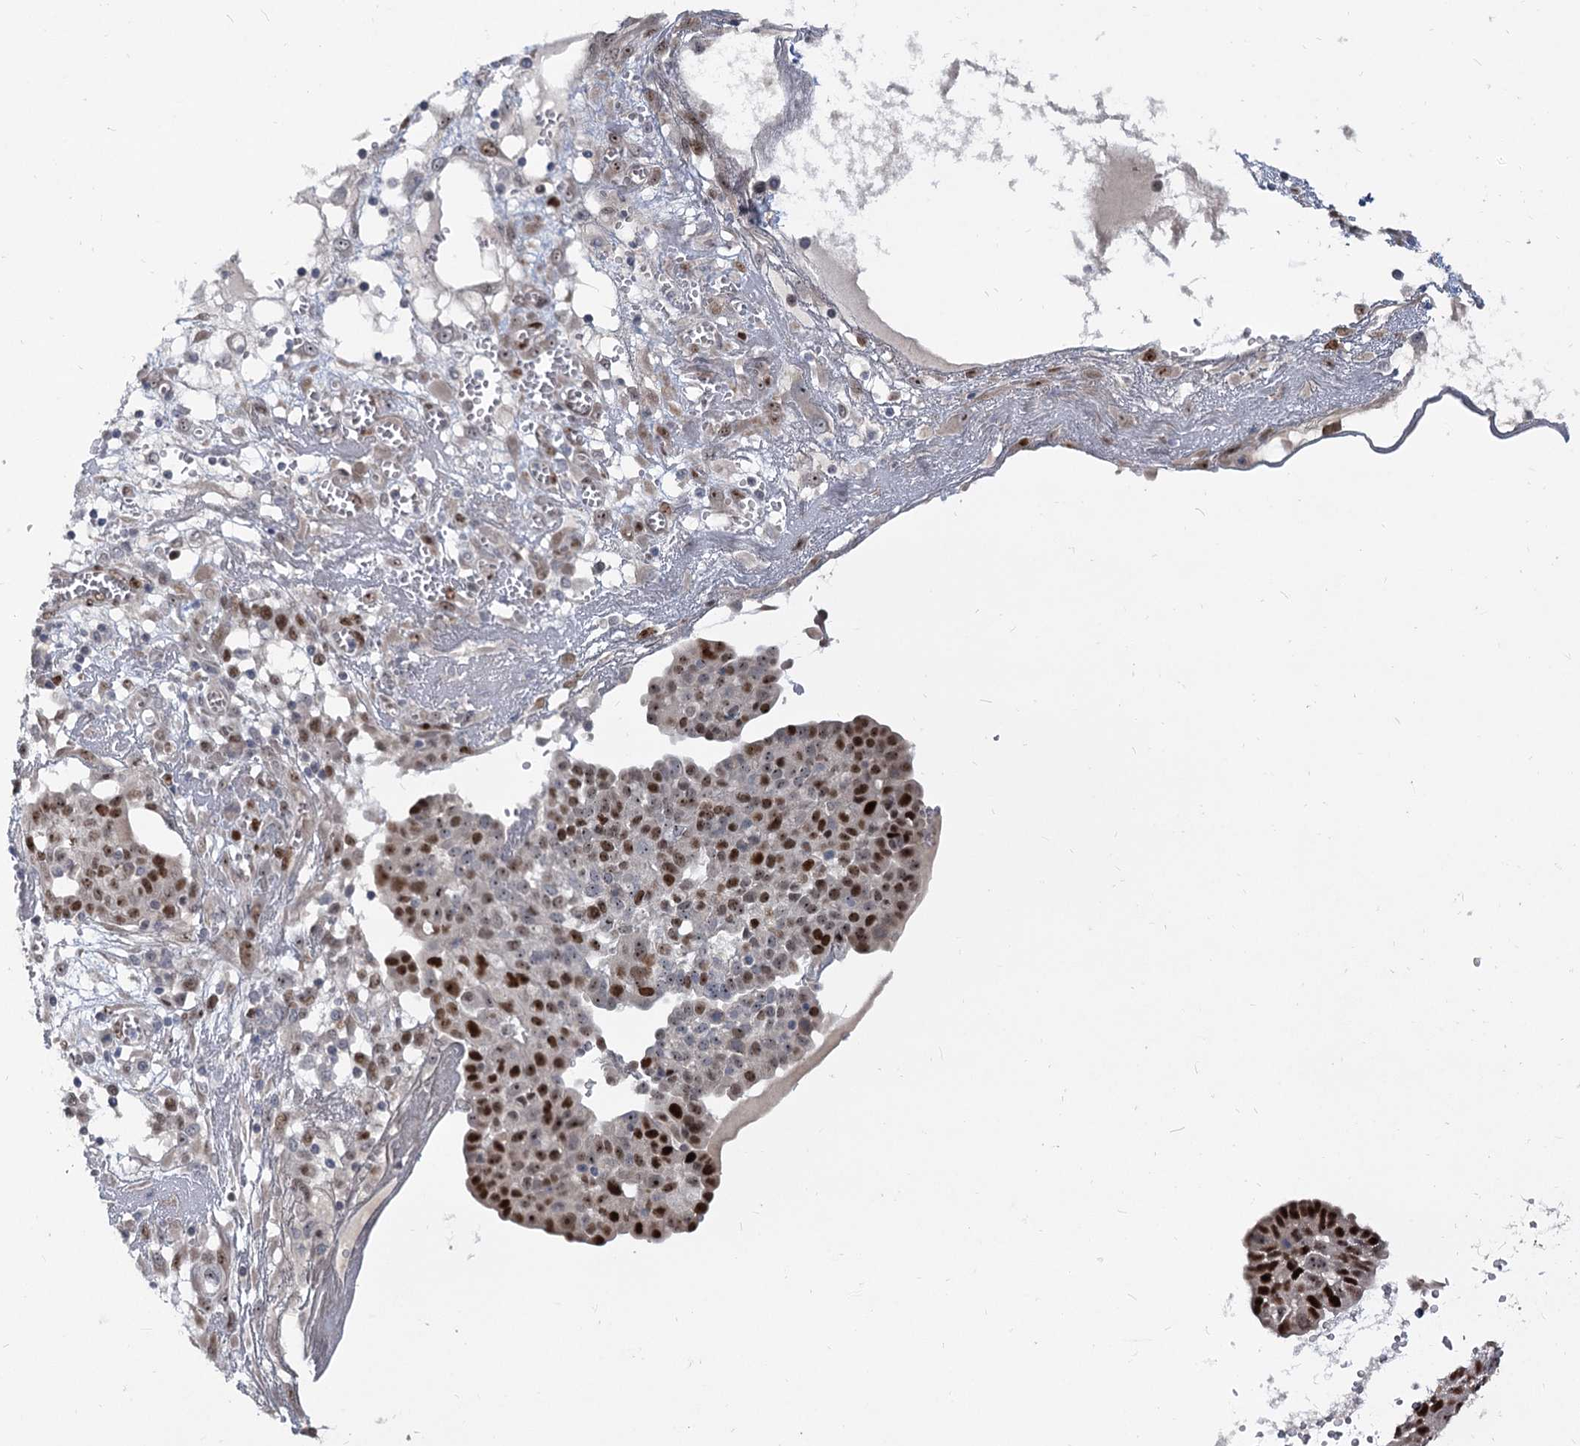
{"staining": {"intensity": "strong", "quantity": "25%-75%", "location": "nuclear"}, "tissue": "ovarian cancer", "cell_type": "Tumor cells", "image_type": "cancer", "snomed": [{"axis": "morphology", "description": "Cystadenocarcinoma, serous, NOS"}, {"axis": "topography", "description": "Soft tissue"}, {"axis": "topography", "description": "Ovary"}], "caption": "Protein positivity by immunohistochemistry (IHC) reveals strong nuclear positivity in approximately 25%-75% of tumor cells in ovarian cancer (serous cystadenocarcinoma).", "gene": "PIK3C2A", "patient": {"sex": "female", "age": 57}}